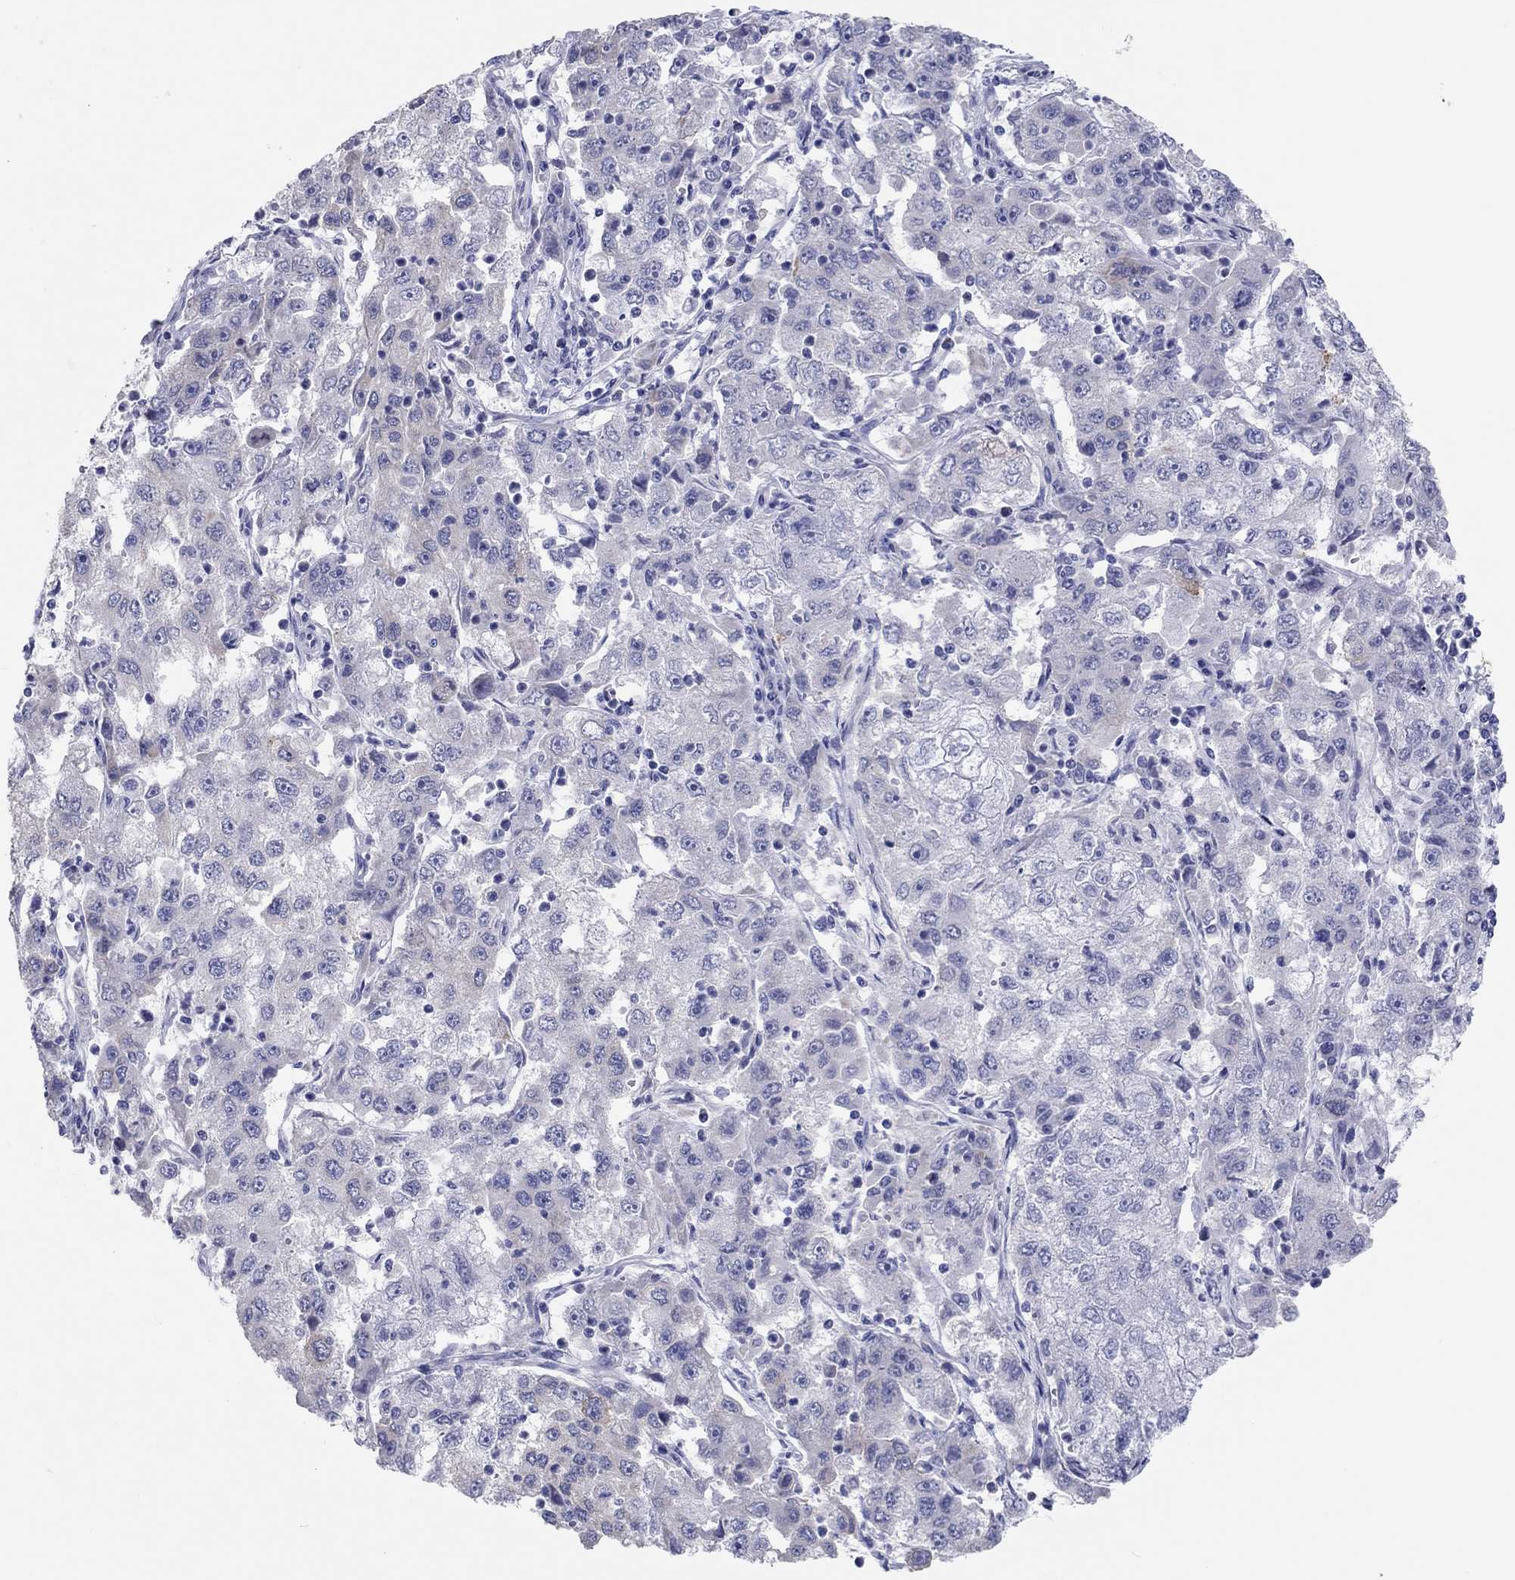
{"staining": {"intensity": "negative", "quantity": "none", "location": "none"}, "tissue": "cervical cancer", "cell_type": "Tumor cells", "image_type": "cancer", "snomed": [{"axis": "morphology", "description": "Squamous cell carcinoma, NOS"}, {"axis": "topography", "description": "Cervix"}], "caption": "Immunohistochemical staining of human cervical cancer (squamous cell carcinoma) displays no significant expression in tumor cells.", "gene": "ERICH3", "patient": {"sex": "female", "age": 36}}